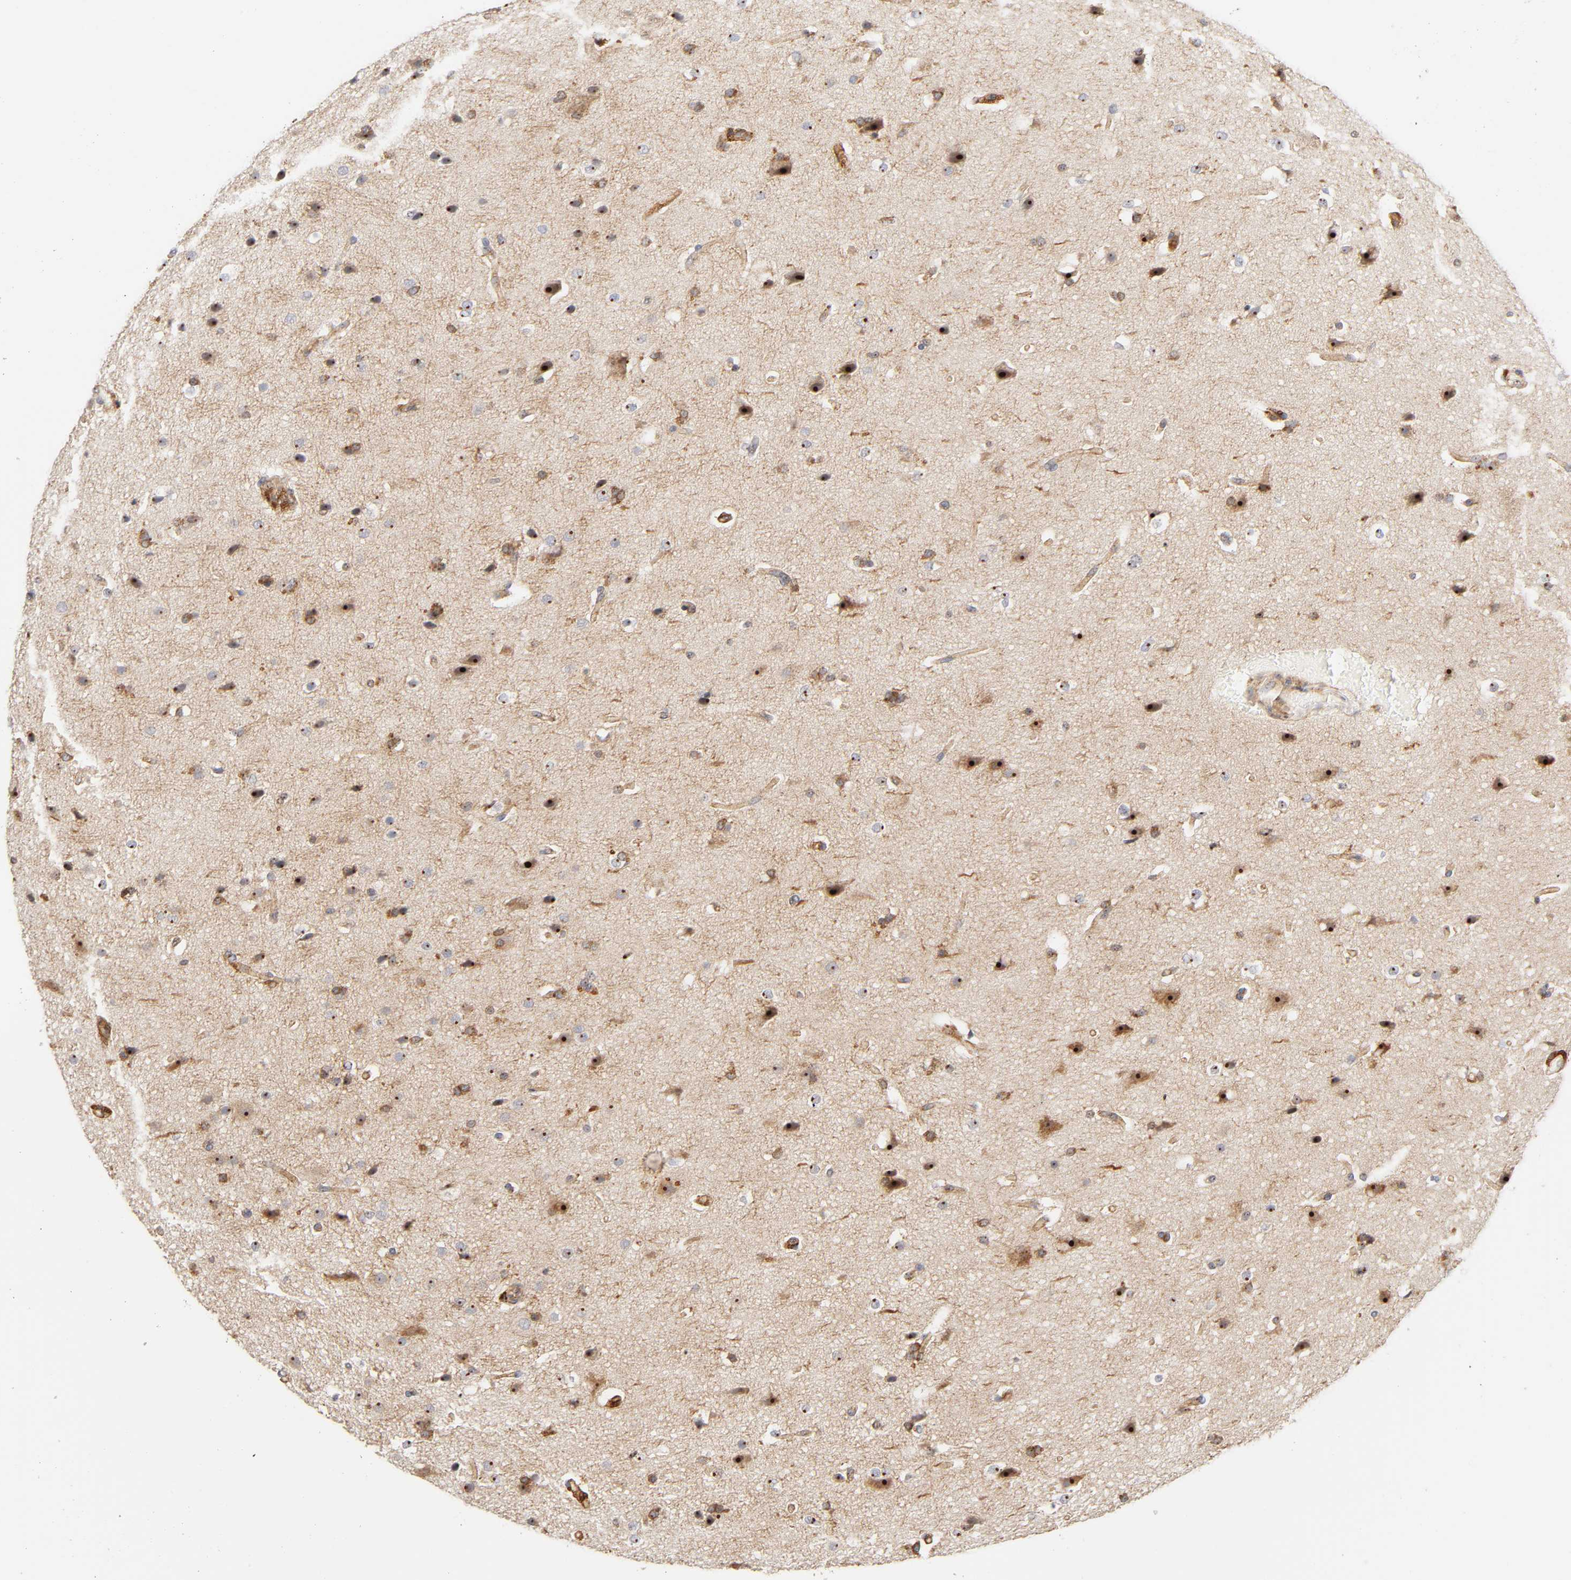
{"staining": {"intensity": "strong", "quantity": ">75%", "location": "cytoplasmic/membranous,nuclear"}, "tissue": "glioma", "cell_type": "Tumor cells", "image_type": "cancer", "snomed": [{"axis": "morphology", "description": "Glioma, malignant, Low grade"}, {"axis": "topography", "description": "Cerebral cortex"}], "caption": "Protein expression analysis of human glioma reveals strong cytoplasmic/membranous and nuclear expression in about >75% of tumor cells.", "gene": "PLD1", "patient": {"sex": "female", "age": 47}}